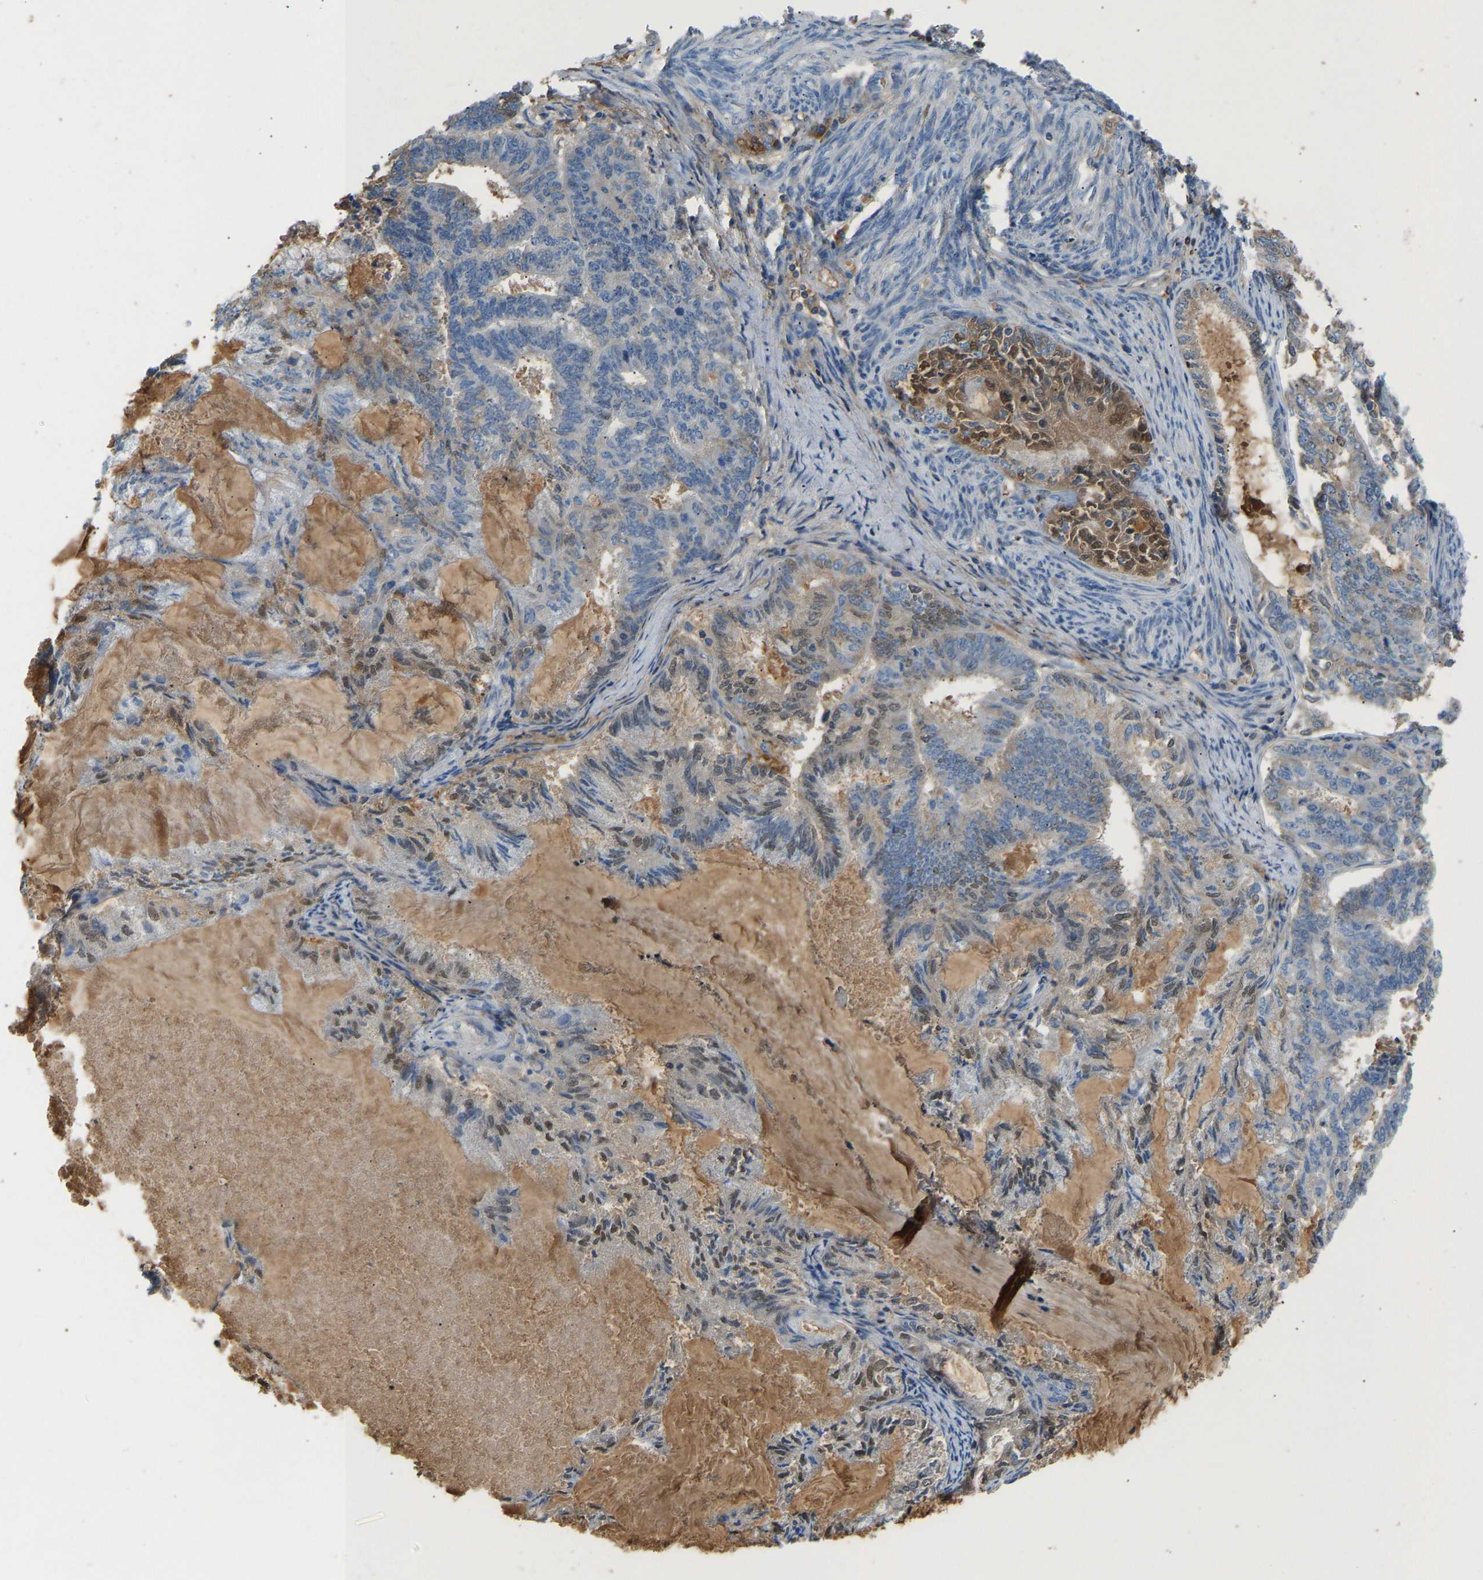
{"staining": {"intensity": "weak", "quantity": "<25%", "location": "cytoplasmic/membranous"}, "tissue": "endometrial cancer", "cell_type": "Tumor cells", "image_type": "cancer", "snomed": [{"axis": "morphology", "description": "Adenocarcinoma, NOS"}, {"axis": "topography", "description": "Endometrium"}], "caption": "Micrograph shows no significant protein expression in tumor cells of adenocarcinoma (endometrial).", "gene": "STC1", "patient": {"sex": "female", "age": 86}}